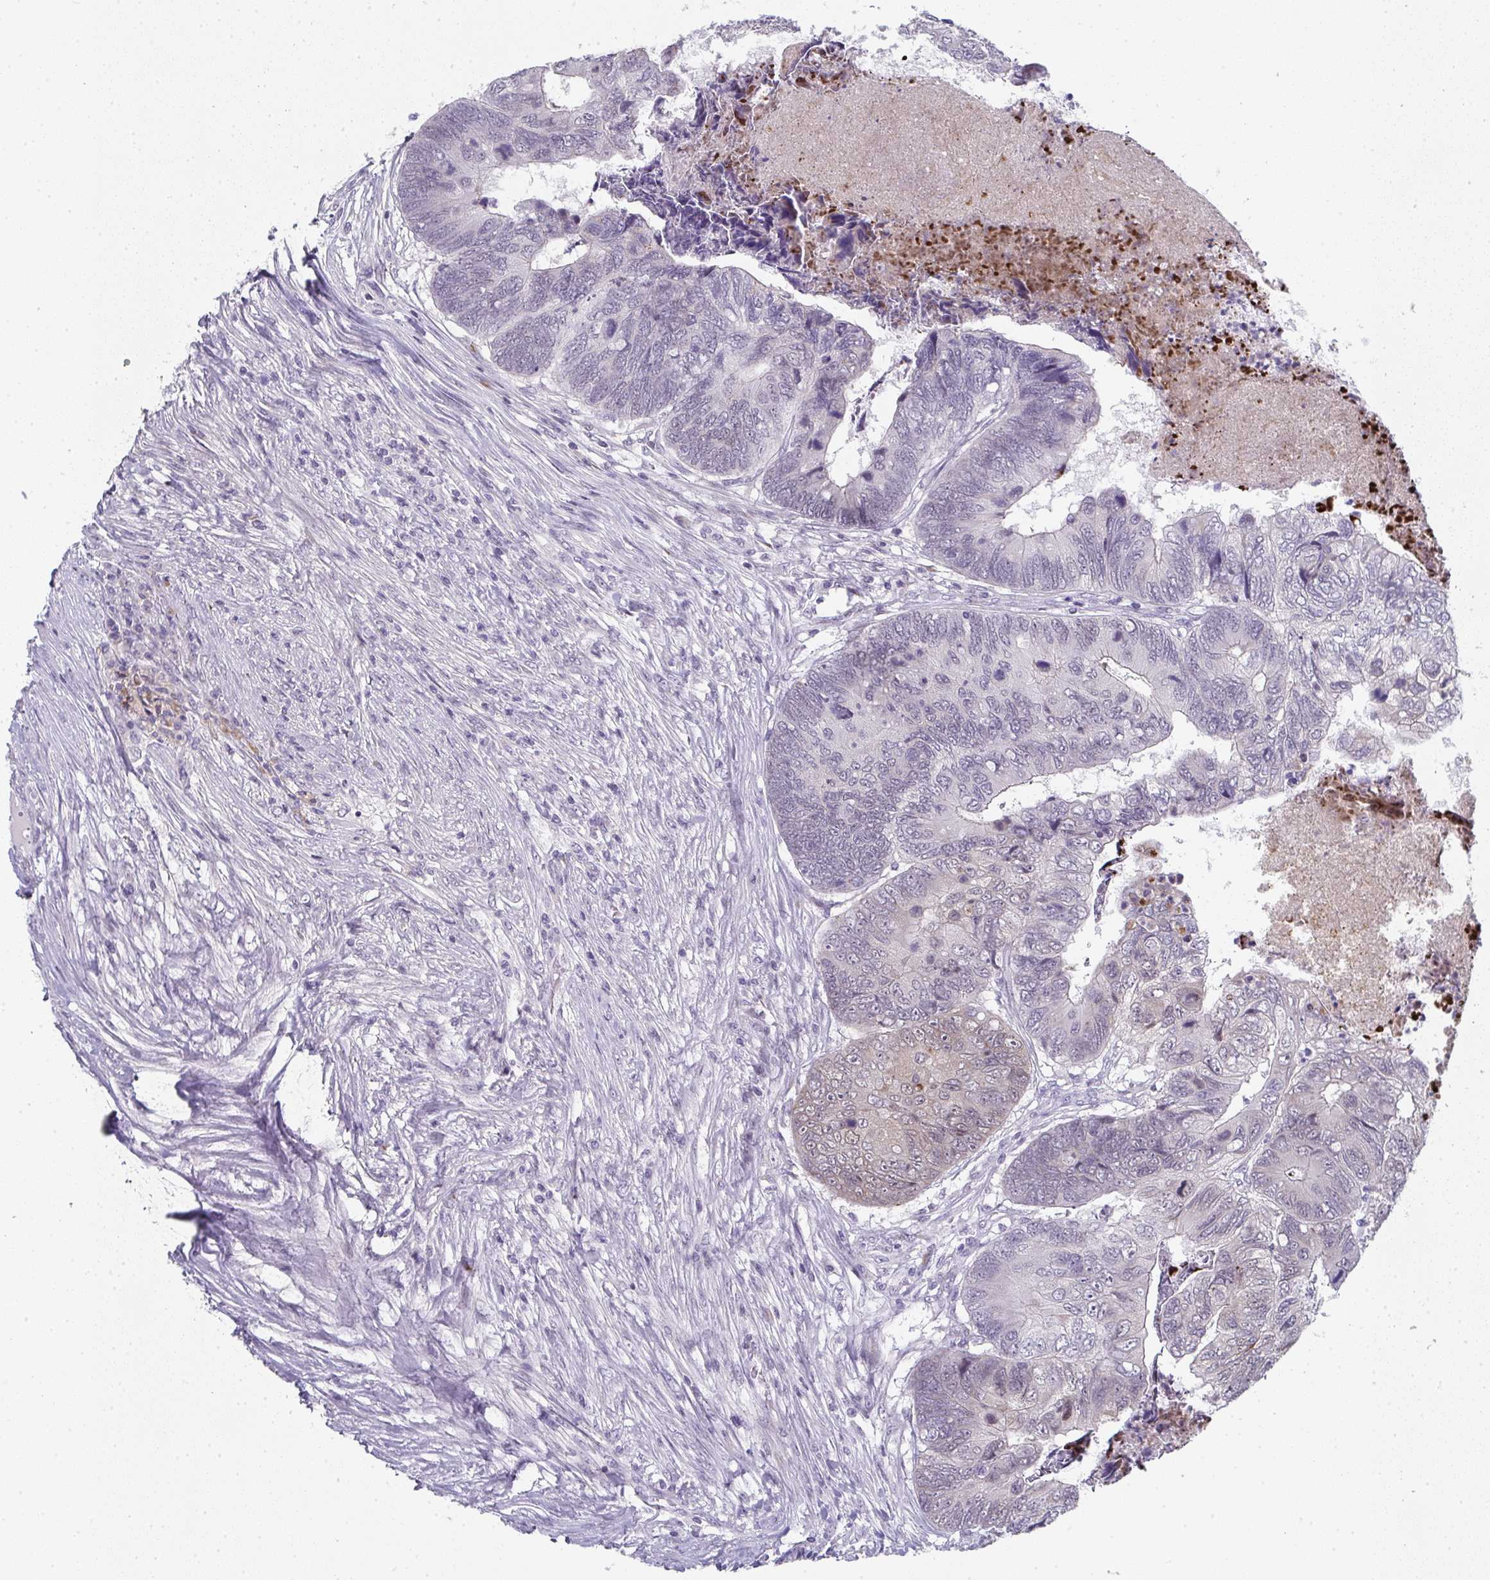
{"staining": {"intensity": "negative", "quantity": "none", "location": "none"}, "tissue": "colorectal cancer", "cell_type": "Tumor cells", "image_type": "cancer", "snomed": [{"axis": "morphology", "description": "Adenocarcinoma, NOS"}, {"axis": "topography", "description": "Colon"}], "caption": "Immunohistochemical staining of human colorectal adenocarcinoma shows no significant positivity in tumor cells. (Stains: DAB immunohistochemistry (IHC) with hematoxylin counter stain, Microscopy: brightfield microscopy at high magnification).", "gene": "A1CF", "patient": {"sex": "female", "age": 67}}